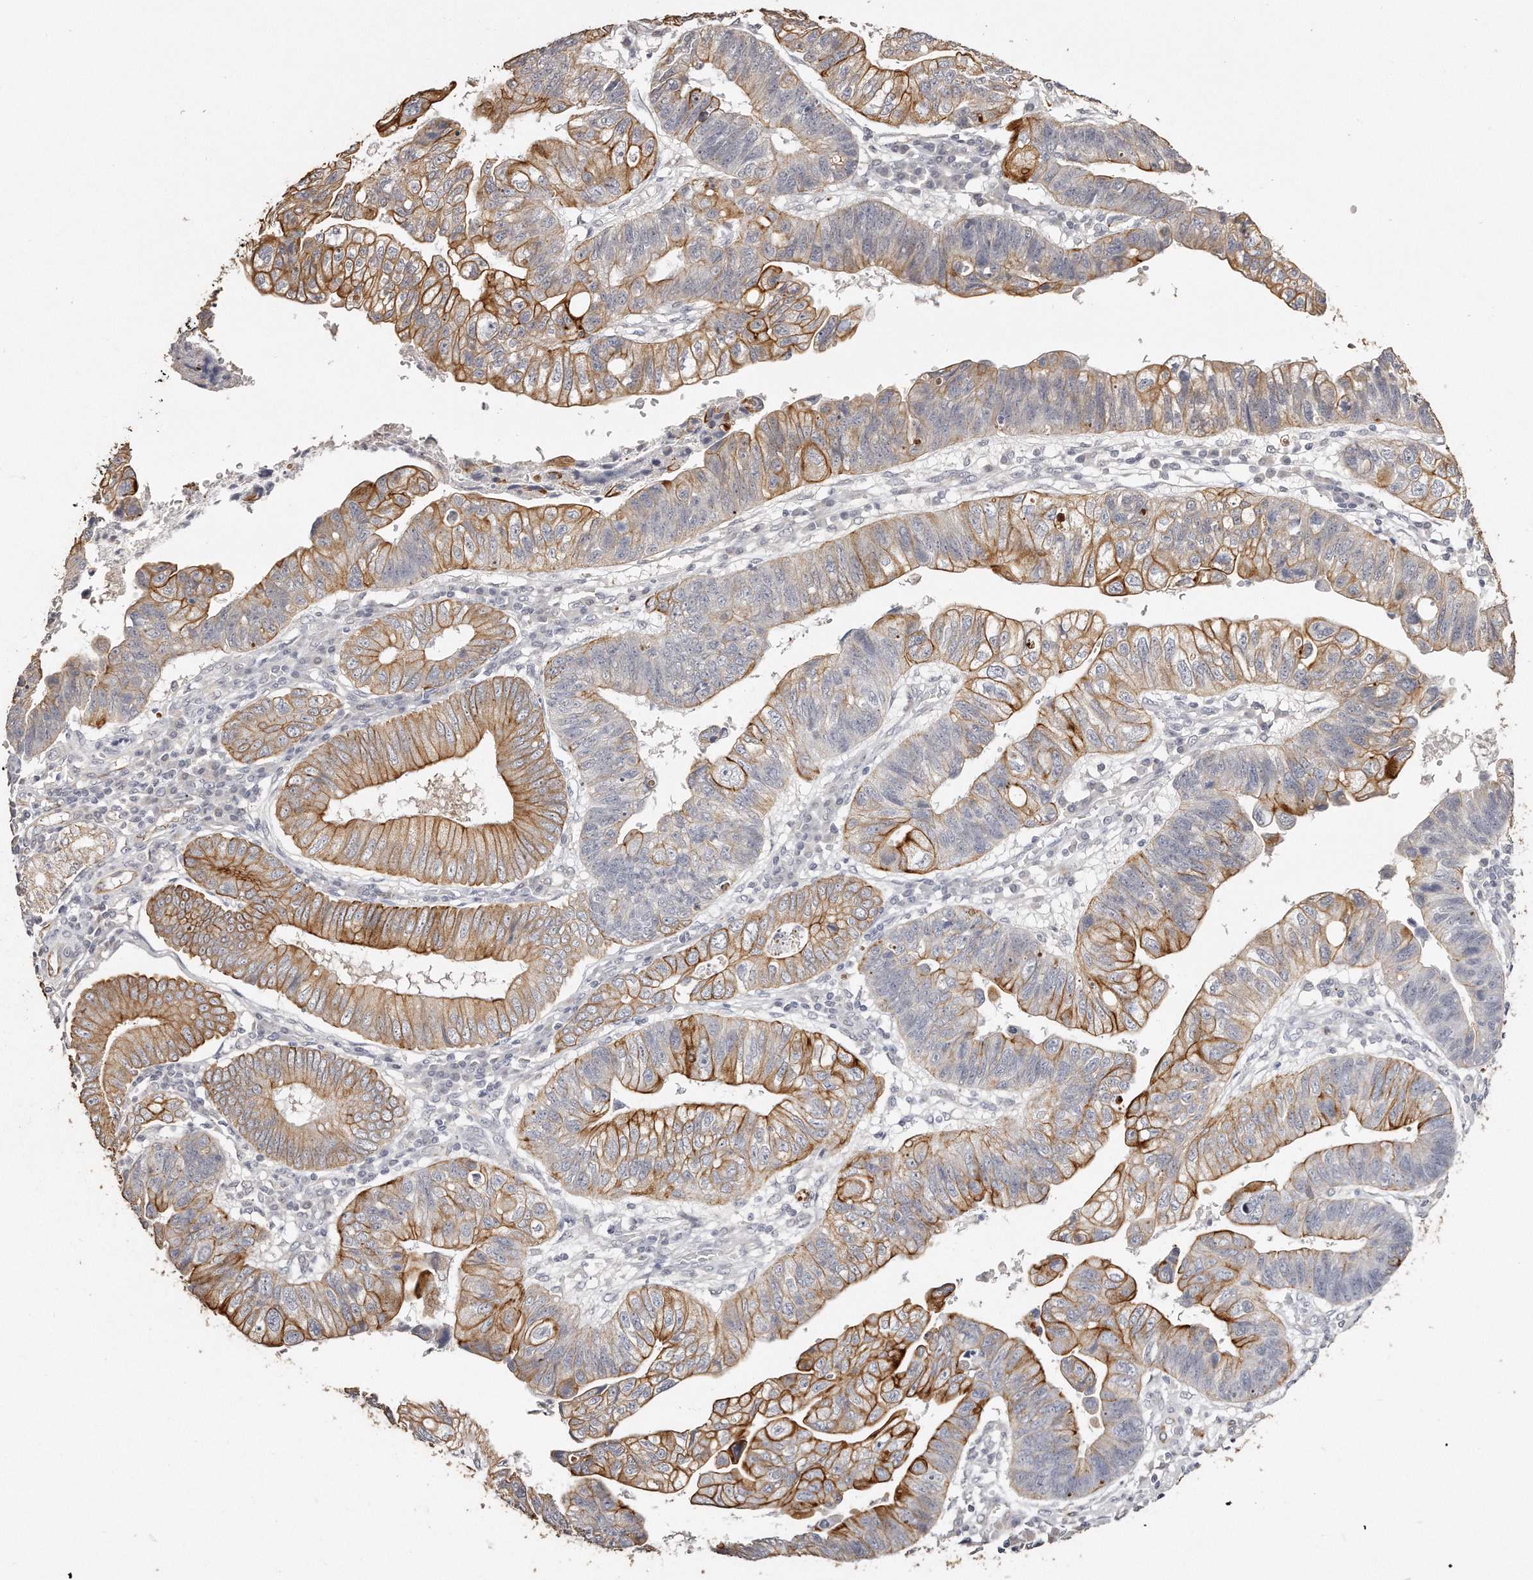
{"staining": {"intensity": "strong", "quantity": ">75%", "location": "cytoplasmic/membranous"}, "tissue": "stomach cancer", "cell_type": "Tumor cells", "image_type": "cancer", "snomed": [{"axis": "morphology", "description": "Adenocarcinoma, NOS"}, {"axis": "topography", "description": "Stomach"}], "caption": "Immunohistochemistry (IHC) staining of stomach cancer, which reveals high levels of strong cytoplasmic/membranous staining in approximately >75% of tumor cells indicating strong cytoplasmic/membranous protein positivity. The staining was performed using DAB (3,3'-diaminobenzidine) (brown) for protein detection and nuclei were counterstained in hematoxylin (blue).", "gene": "ZYG11A", "patient": {"sex": "male", "age": 59}}